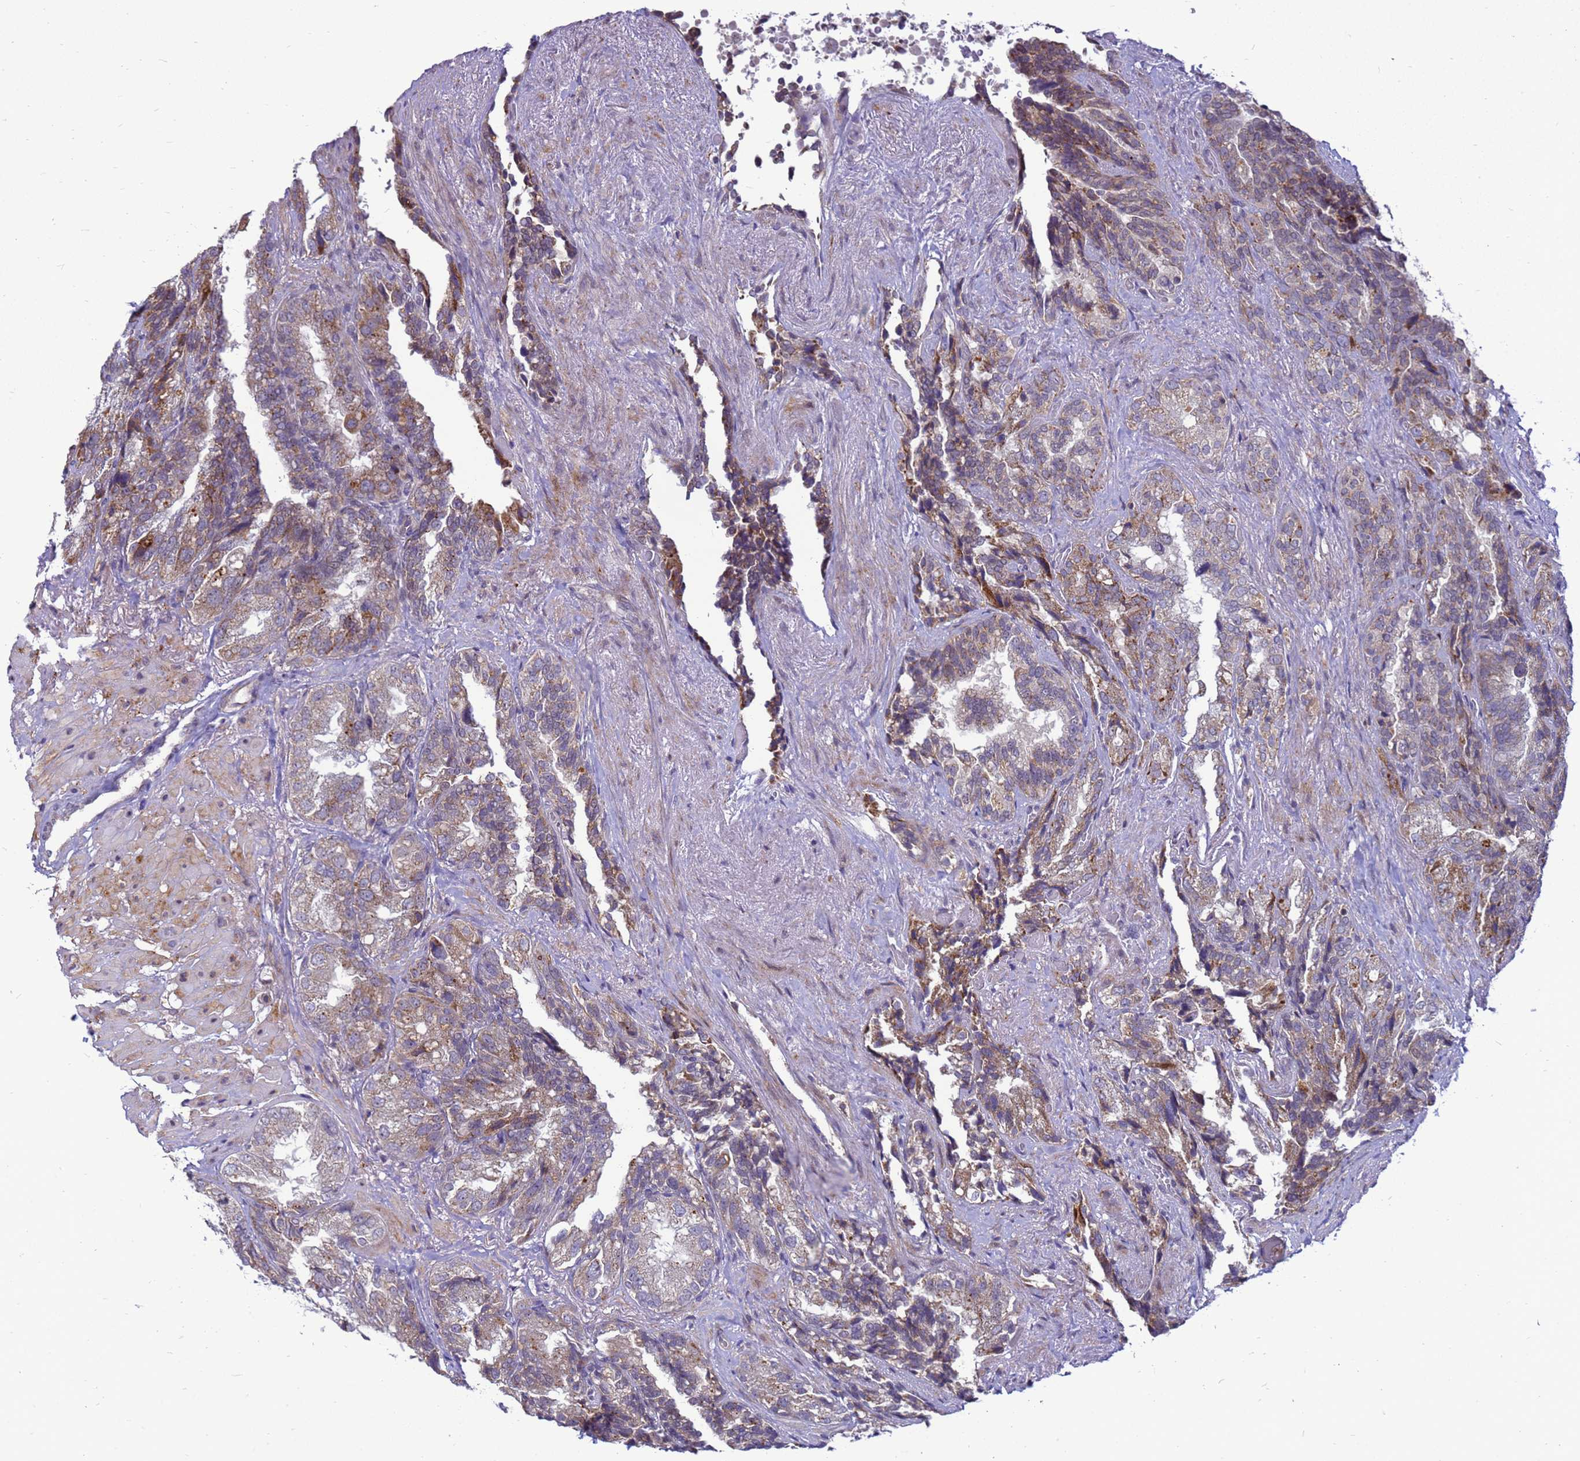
{"staining": {"intensity": "moderate", "quantity": ">75%", "location": "cytoplasmic/membranous"}, "tissue": "seminal vesicle", "cell_type": "Glandular cells", "image_type": "normal", "snomed": [{"axis": "morphology", "description": "Normal tissue, NOS"}, {"axis": "topography", "description": "Seminal veicle"}, {"axis": "topography", "description": "Peripheral nerve tissue"}], "caption": "Immunohistochemistry (IHC) staining of normal seminal vesicle, which displays medium levels of moderate cytoplasmic/membranous staining in approximately >75% of glandular cells indicating moderate cytoplasmic/membranous protein positivity. The staining was performed using DAB (3,3'-diaminobenzidine) (brown) for protein detection and nuclei were counterstained in hematoxylin (blue).", "gene": "C12orf43", "patient": {"sex": "male", "age": 63}}